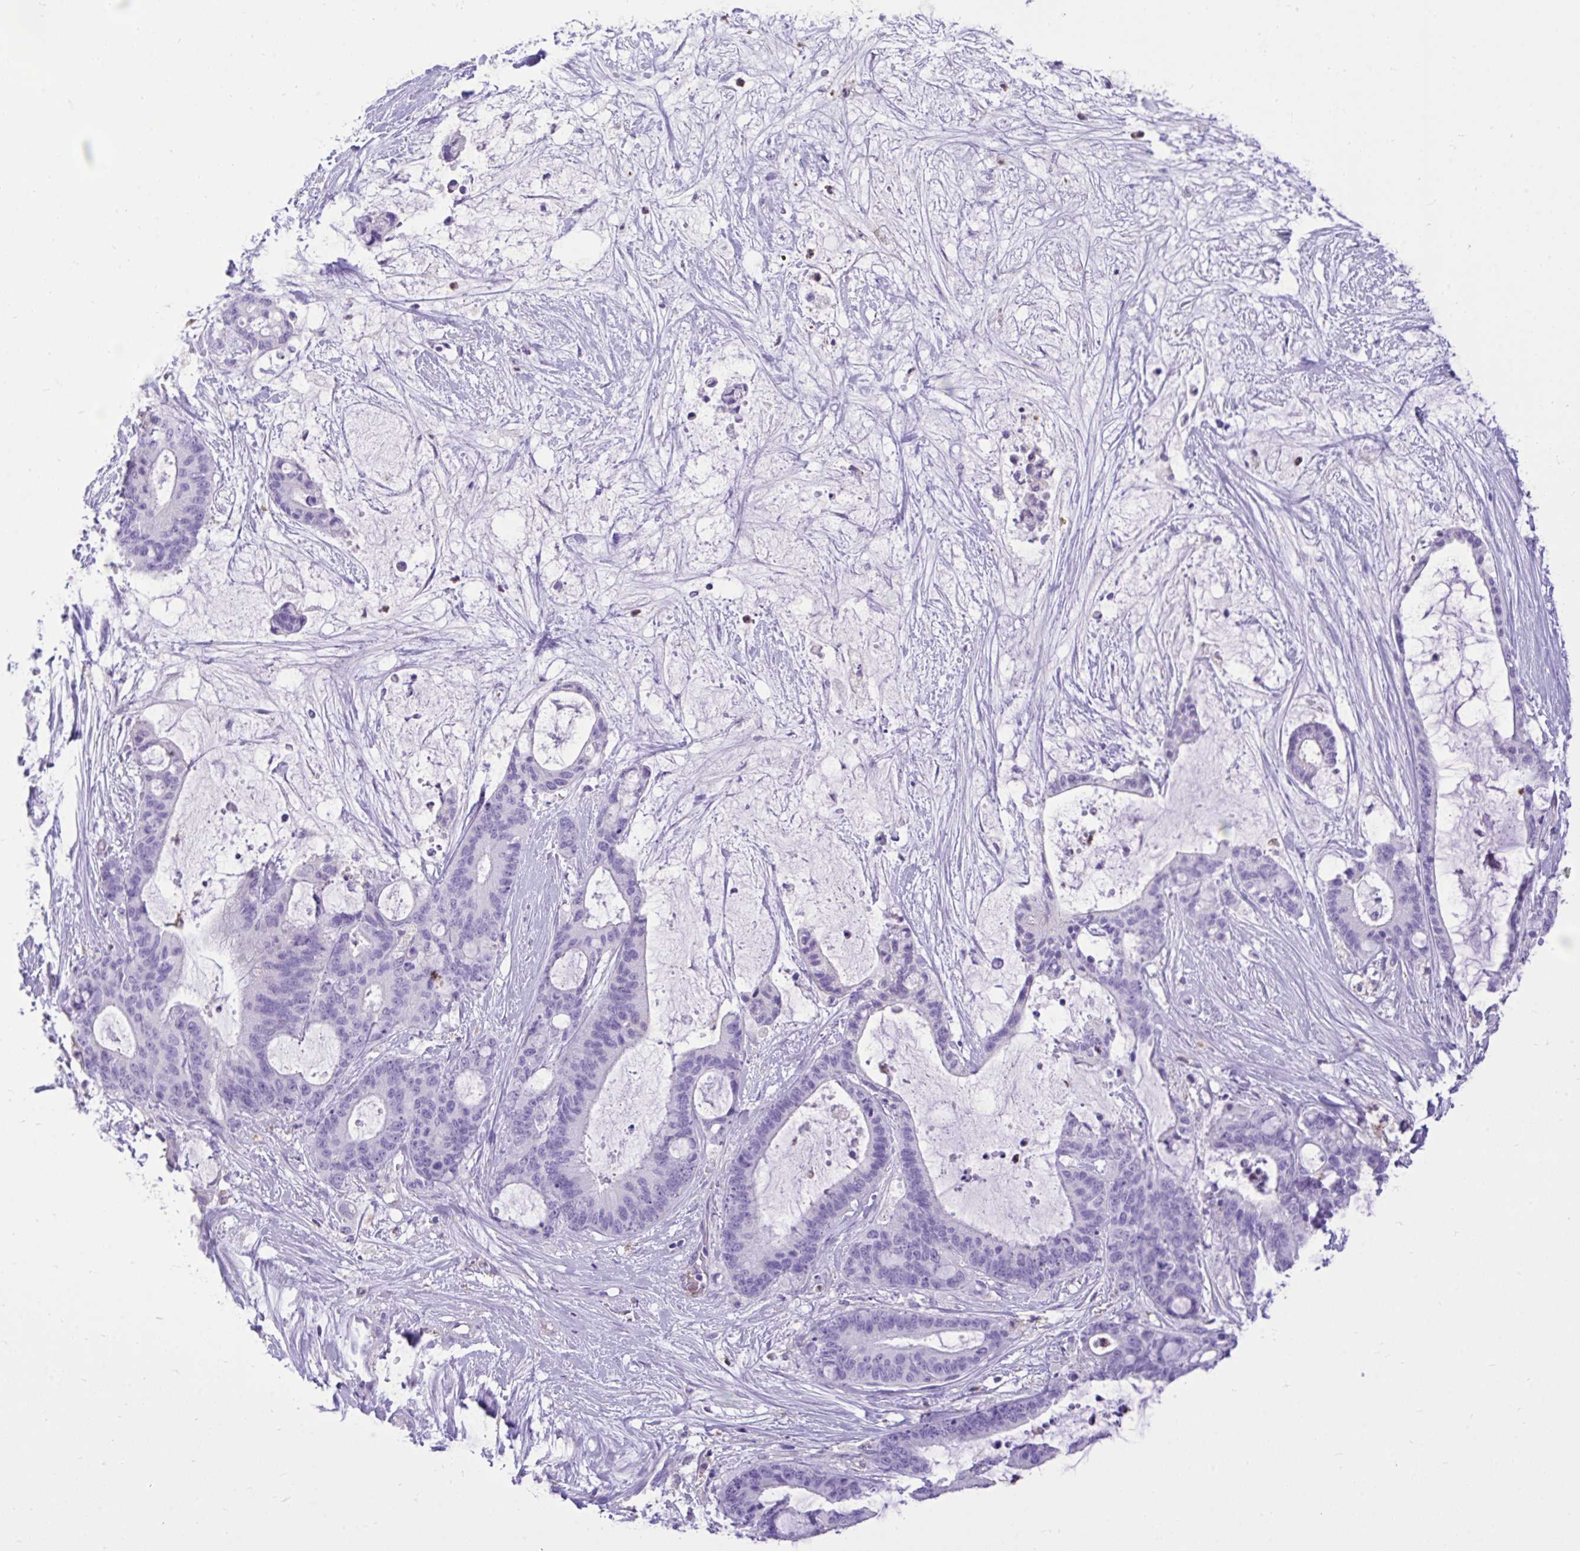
{"staining": {"intensity": "negative", "quantity": "none", "location": "none"}, "tissue": "liver cancer", "cell_type": "Tumor cells", "image_type": "cancer", "snomed": [{"axis": "morphology", "description": "Normal tissue, NOS"}, {"axis": "morphology", "description": "Cholangiocarcinoma"}, {"axis": "topography", "description": "Liver"}, {"axis": "topography", "description": "Peripheral nerve tissue"}], "caption": "The image shows no significant expression in tumor cells of cholangiocarcinoma (liver). (Stains: DAB immunohistochemistry (IHC) with hematoxylin counter stain, Microscopy: brightfield microscopy at high magnification).", "gene": "TLR7", "patient": {"sex": "female", "age": 73}}